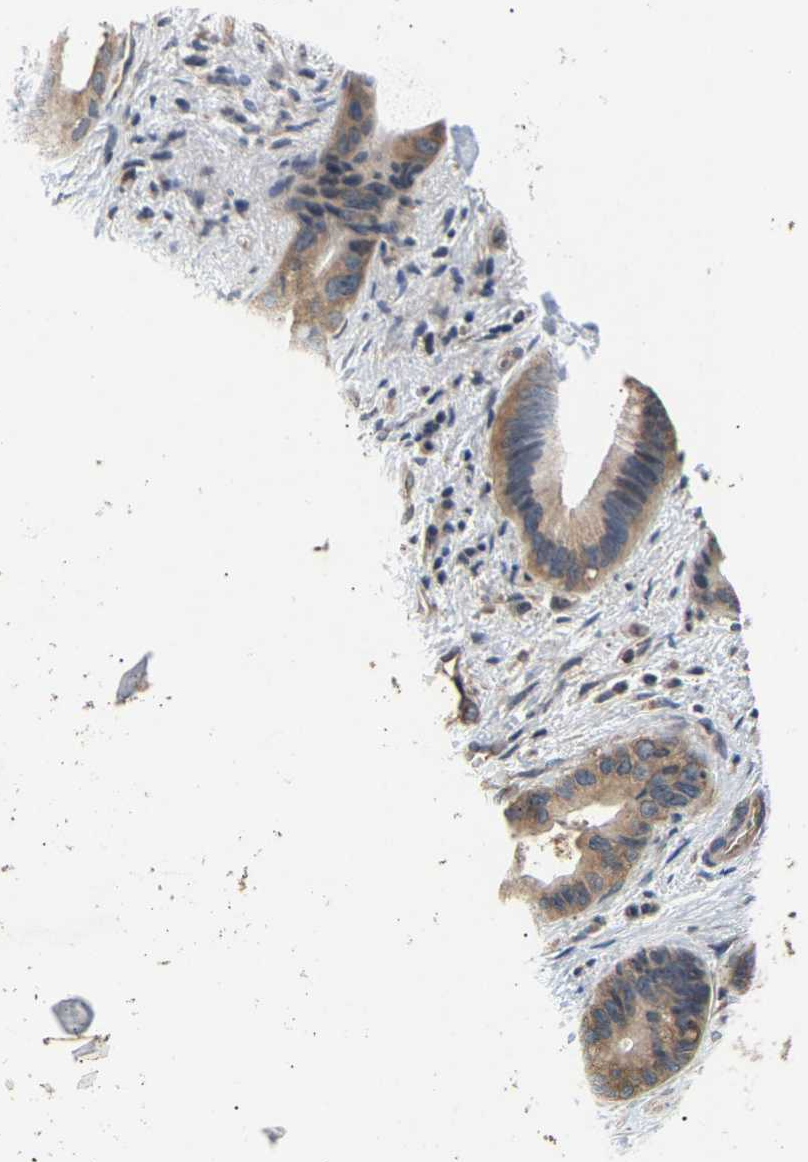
{"staining": {"intensity": "moderate", "quantity": ">75%", "location": "cytoplasmic/membranous"}, "tissue": "liver cancer", "cell_type": "Tumor cells", "image_type": "cancer", "snomed": [{"axis": "morphology", "description": "Cholangiocarcinoma"}, {"axis": "topography", "description": "Liver"}], "caption": "Tumor cells exhibit moderate cytoplasmic/membranous staining in about >75% of cells in liver cancer.", "gene": "AIMP2", "patient": {"sex": "female", "age": 55}}